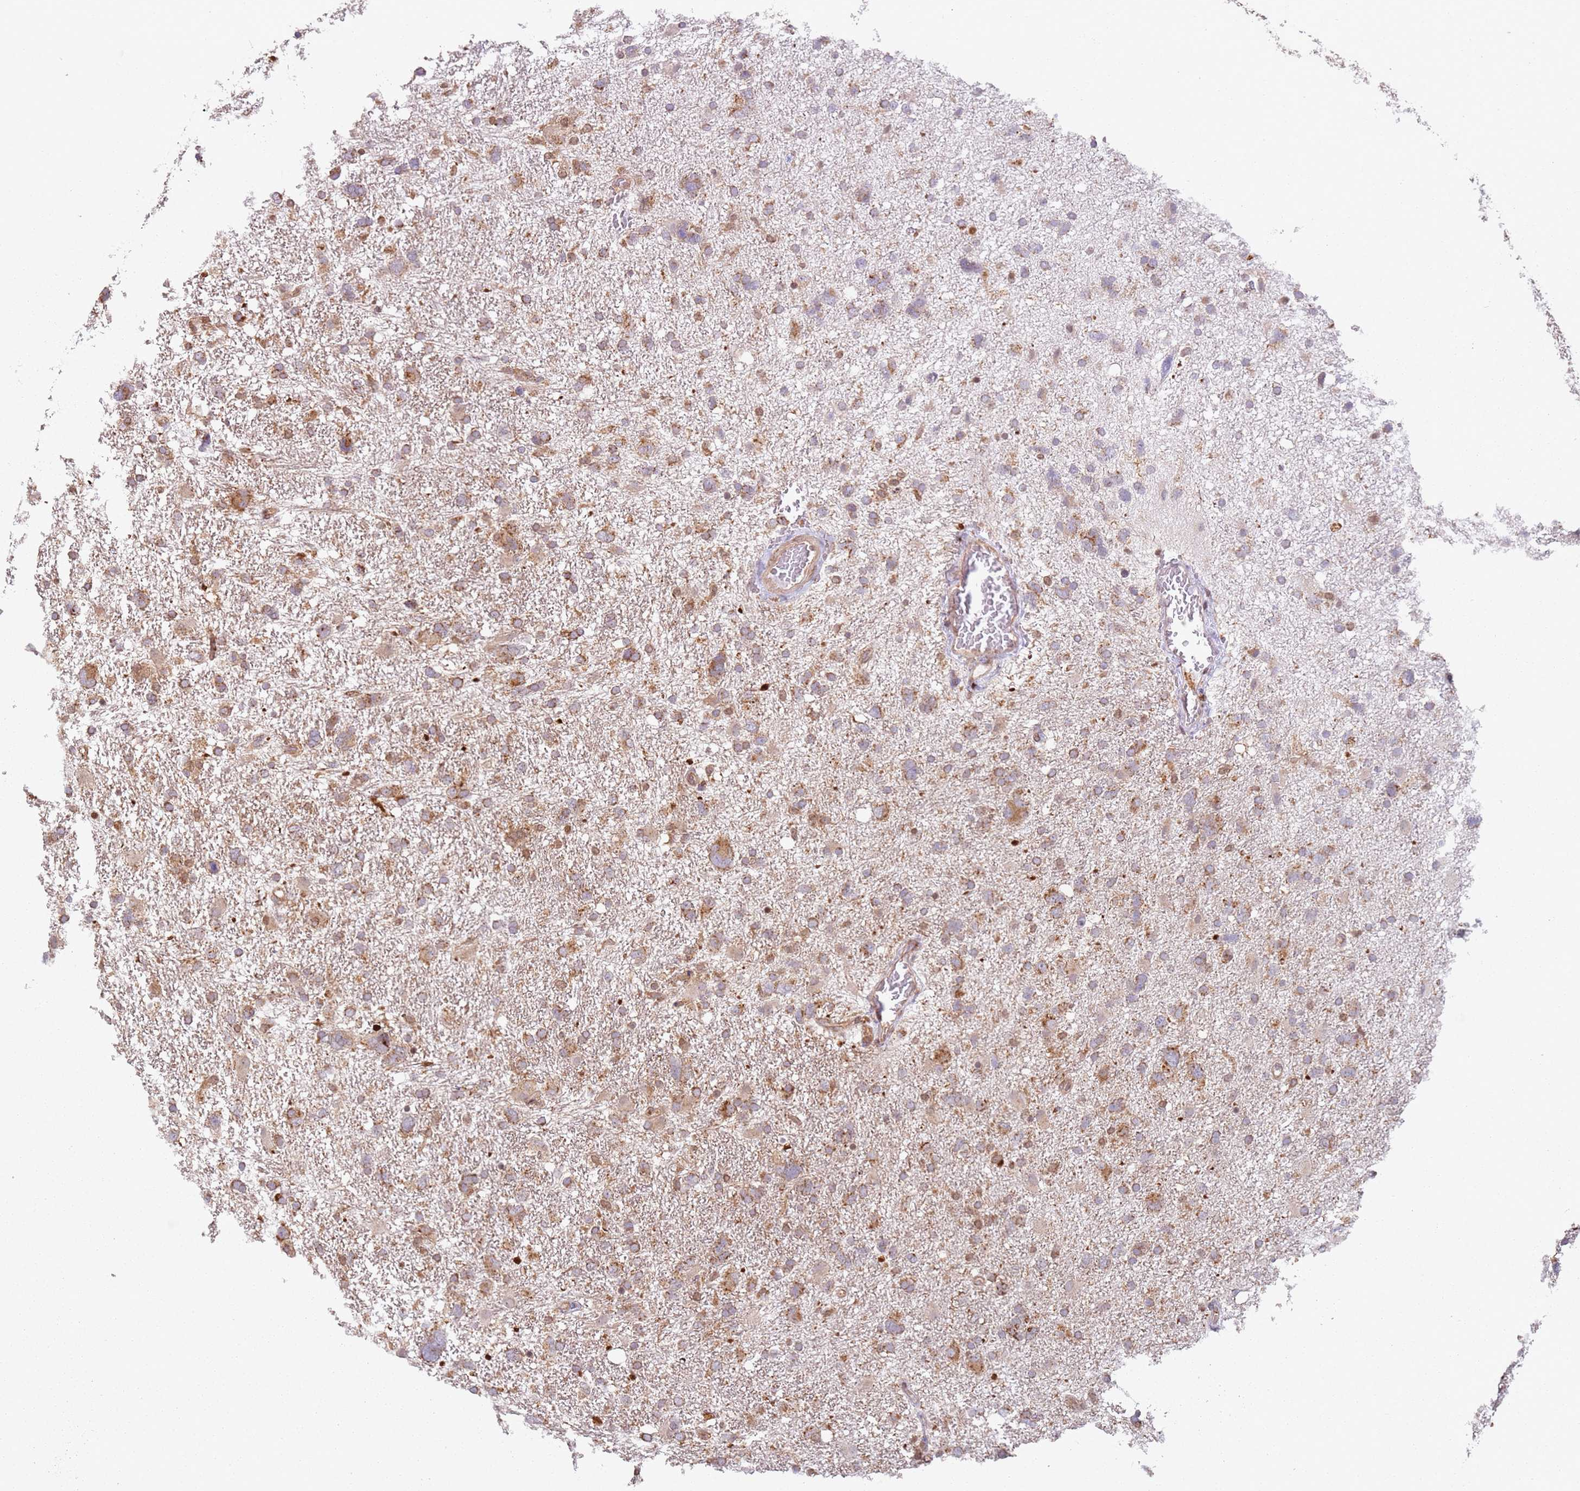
{"staining": {"intensity": "moderate", "quantity": ">75%", "location": "cytoplasmic/membranous"}, "tissue": "glioma", "cell_type": "Tumor cells", "image_type": "cancer", "snomed": [{"axis": "morphology", "description": "Glioma, malignant, High grade"}, {"axis": "topography", "description": "Brain"}], "caption": "Tumor cells demonstrate moderate cytoplasmic/membranous staining in approximately >75% of cells in malignant glioma (high-grade).", "gene": "HNRNPLL", "patient": {"sex": "male", "age": 61}}